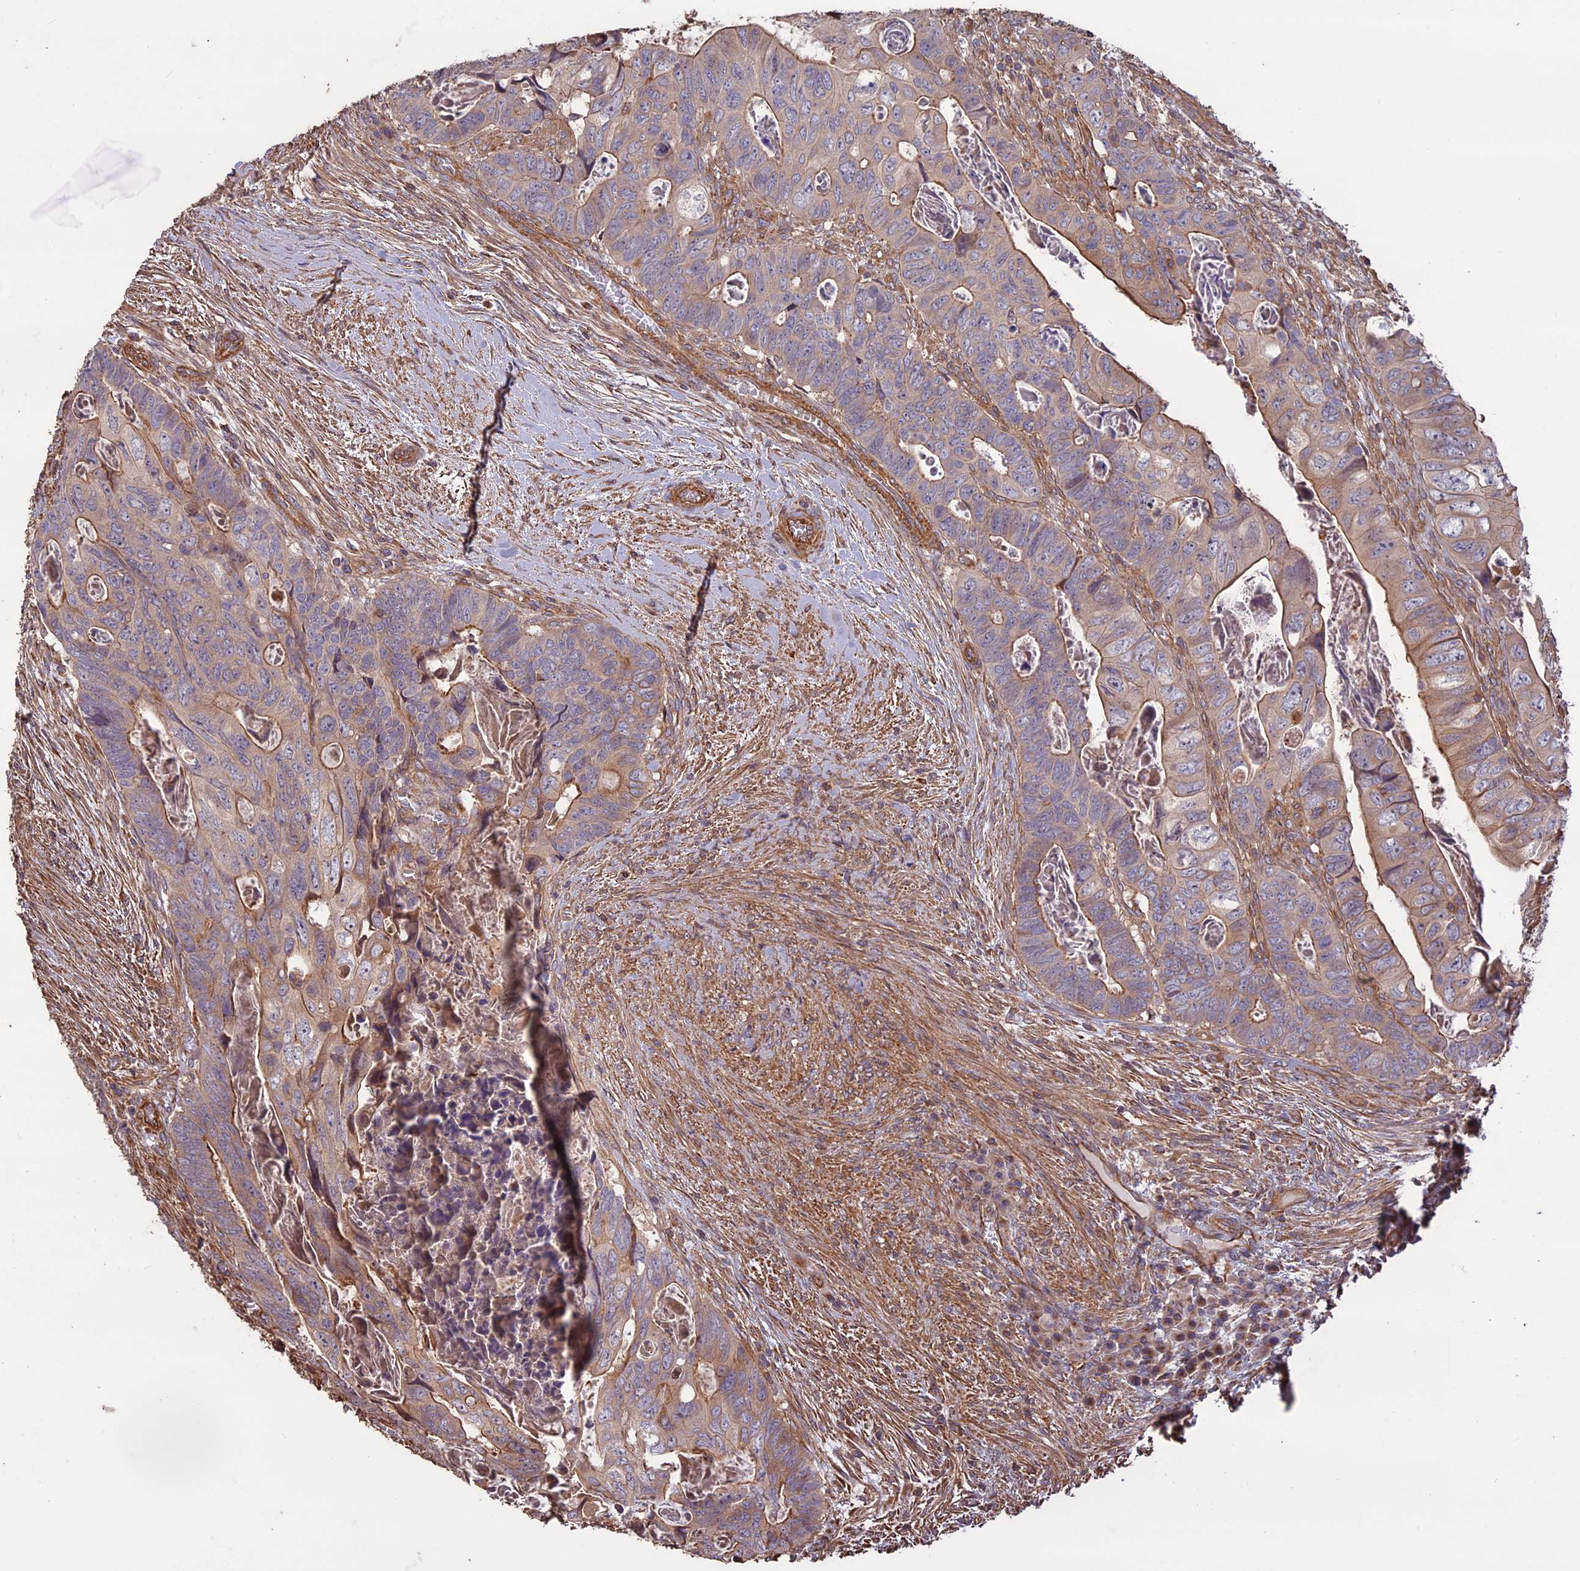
{"staining": {"intensity": "moderate", "quantity": "25%-75%", "location": "cytoplasmic/membranous"}, "tissue": "colorectal cancer", "cell_type": "Tumor cells", "image_type": "cancer", "snomed": [{"axis": "morphology", "description": "Adenocarcinoma, NOS"}, {"axis": "topography", "description": "Rectum"}], "caption": "Immunohistochemical staining of human colorectal cancer exhibits medium levels of moderate cytoplasmic/membranous protein positivity in approximately 25%-75% of tumor cells. (DAB IHC with brightfield microscopy, high magnification).", "gene": "CCDC148", "patient": {"sex": "female", "age": 78}}